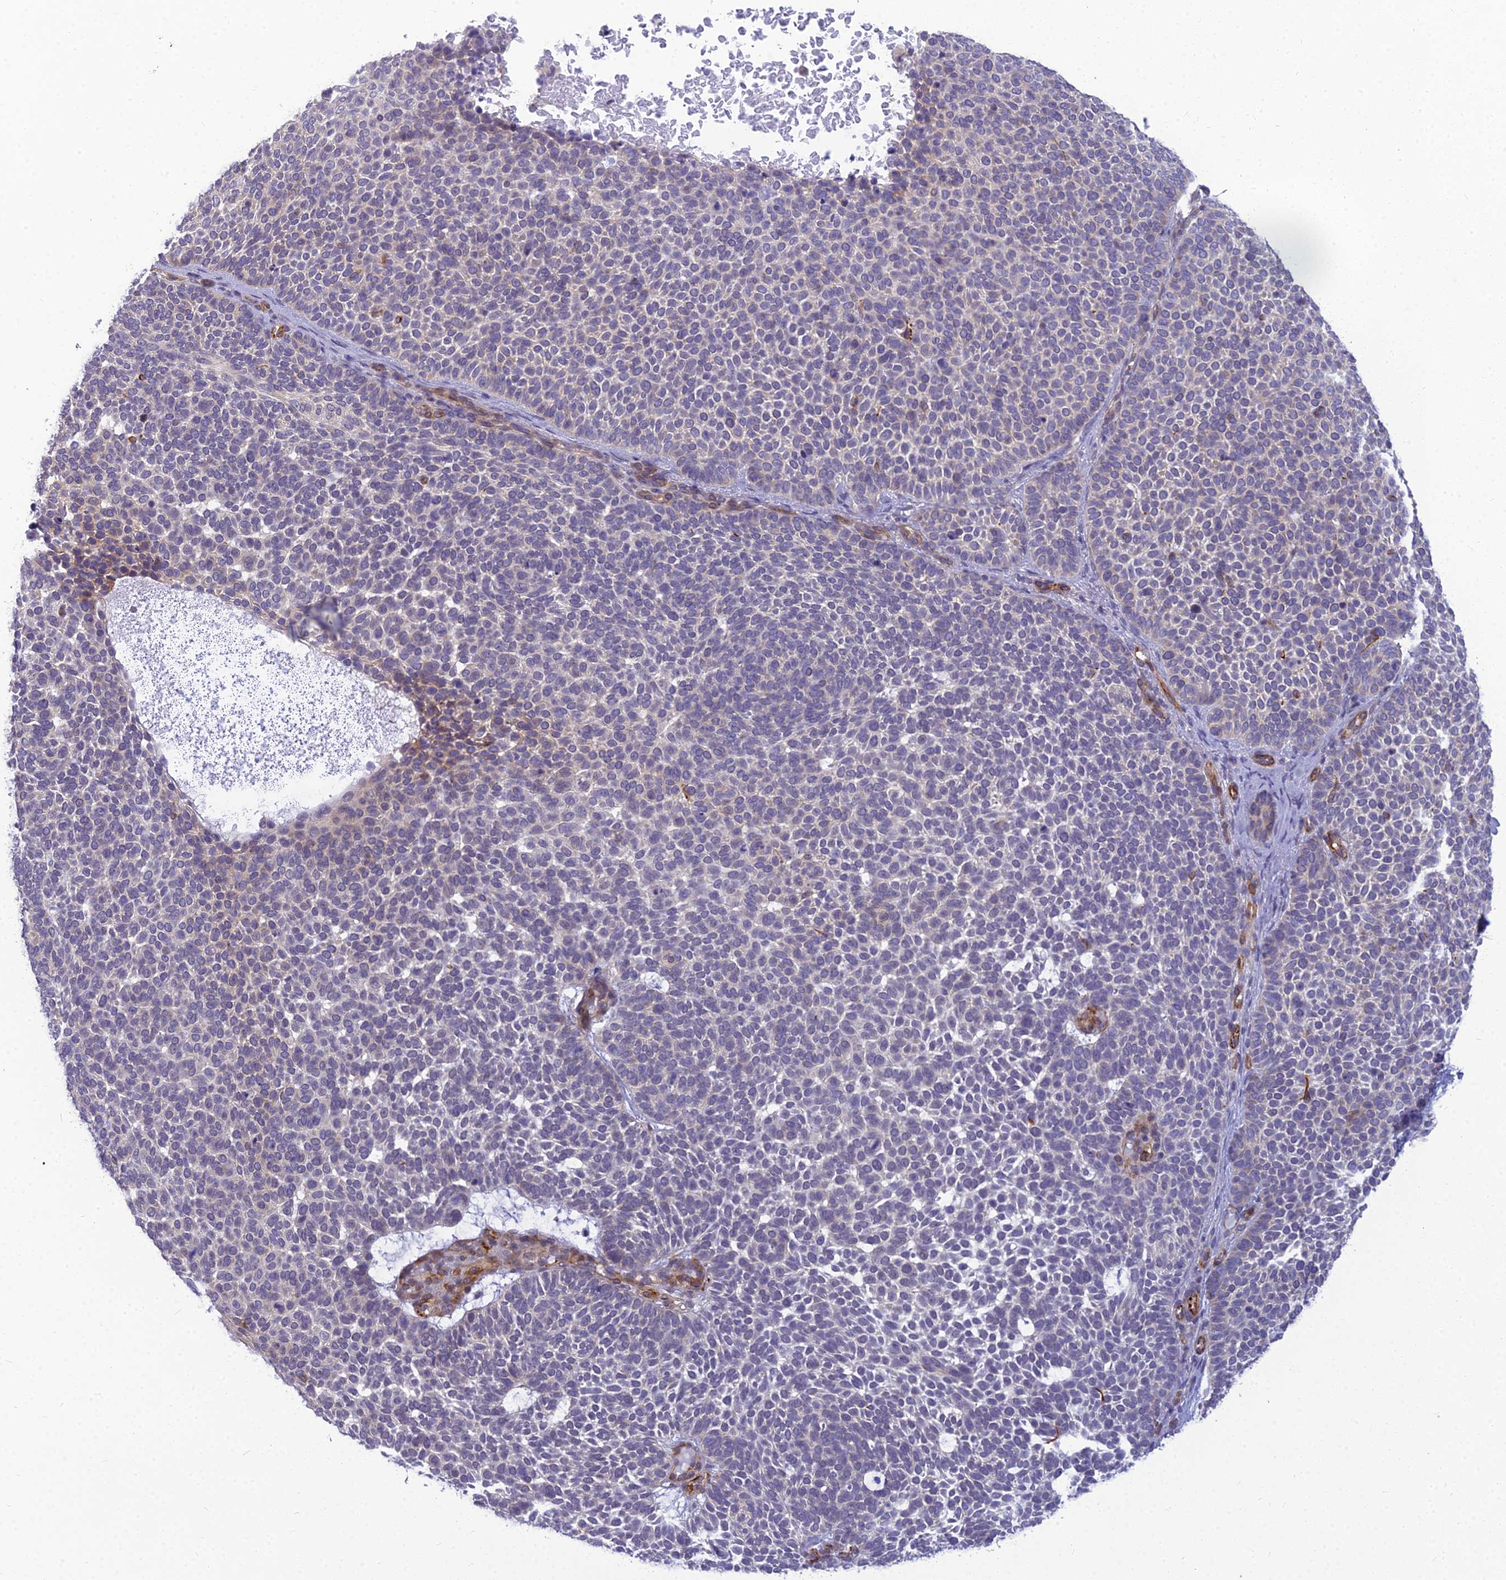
{"staining": {"intensity": "negative", "quantity": "none", "location": "none"}, "tissue": "skin cancer", "cell_type": "Tumor cells", "image_type": "cancer", "snomed": [{"axis": "morphology", "description": "Basal cell carcinoma"}, {"axis": "topography", "description": "Skin"}], "caption": "Immunohistochemistry (IHC) of skin basal cell carcinoma reveals no positivity in tumor cells. (DAB immunohistochemistry (IHC) visualized using brightfield microscopy, high magnification).", "gene": "RGL3", "patient": {"sex": "female", "age": 77}}